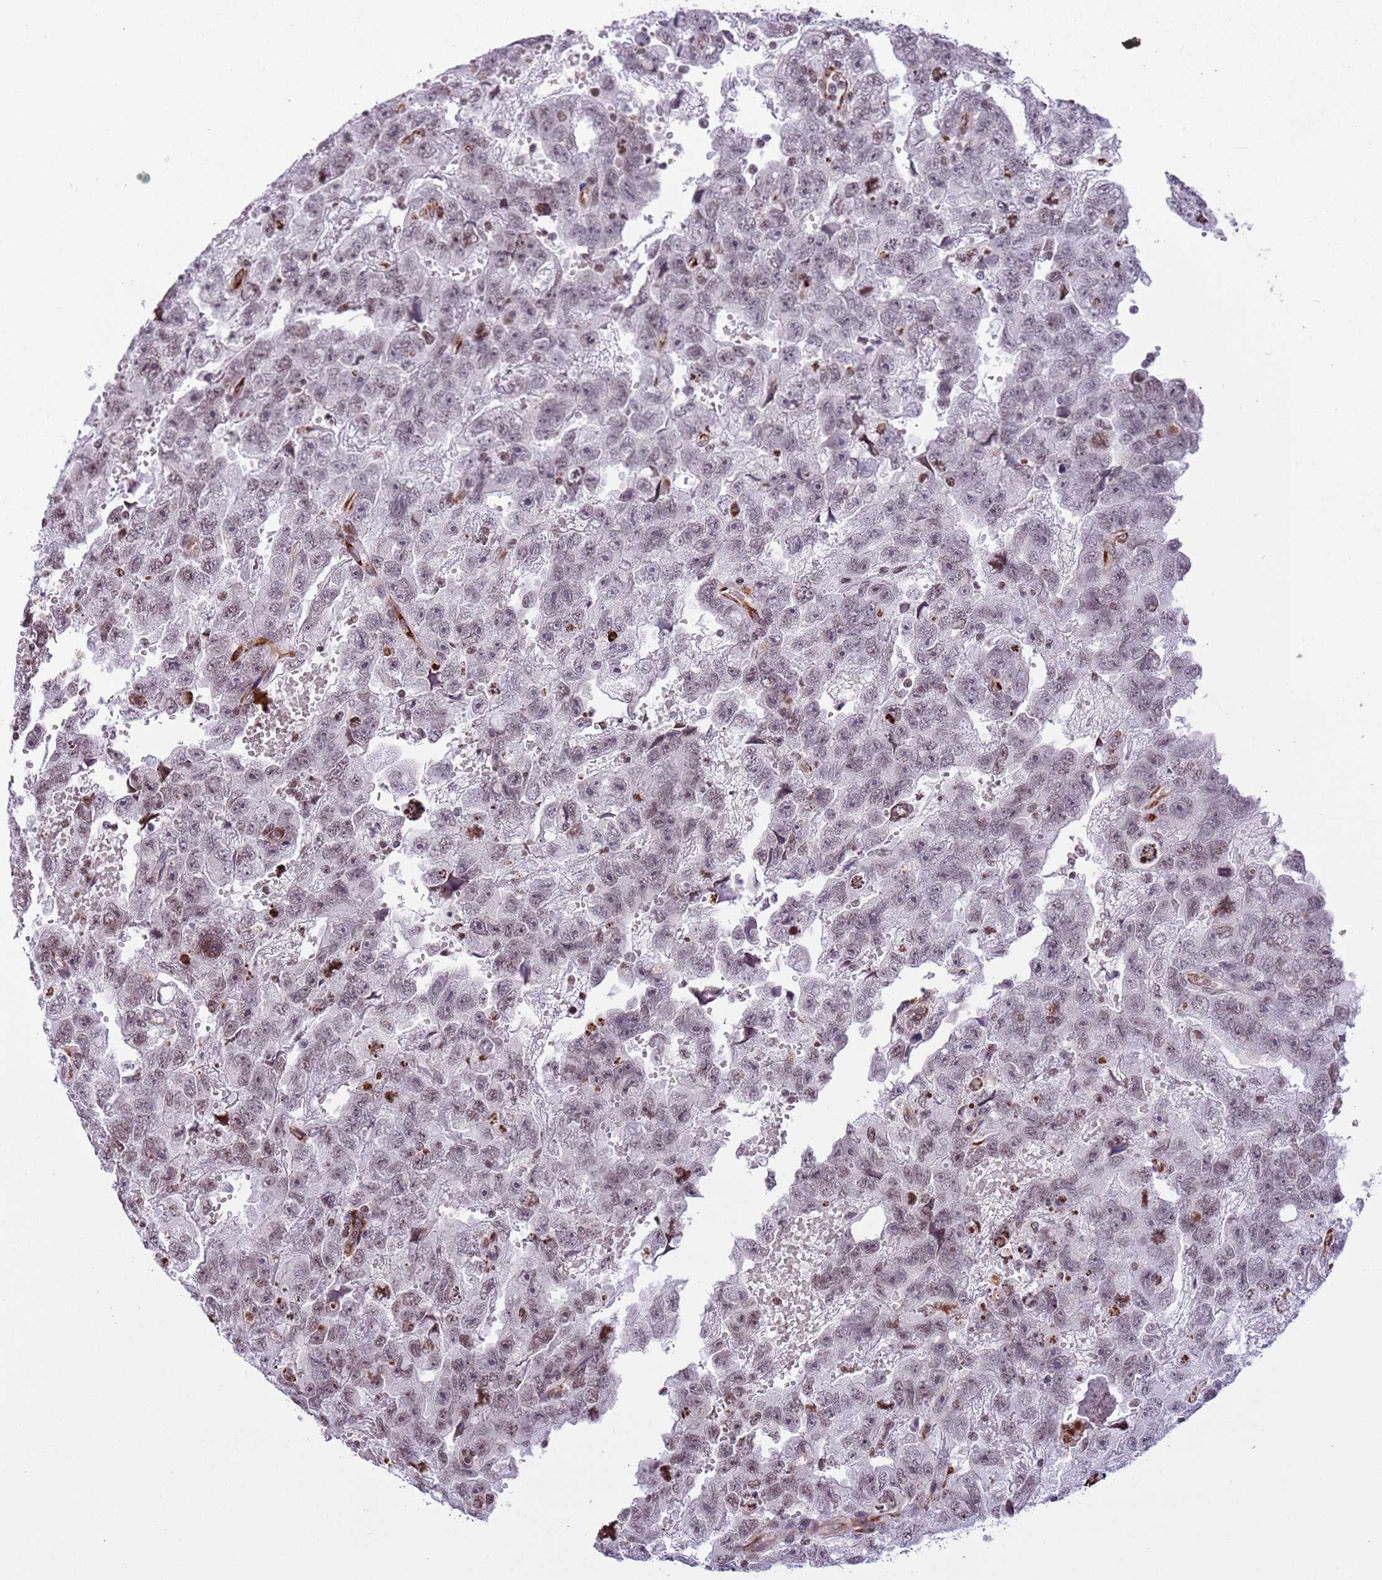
{"staining": {"intensity": "negative", "quantity": "none", "location": "none"}, "tissue": "testis cancer", "cell_type": "Tumor cells", "image_type": "cancer", "snomed": [{"axis": "morphology", "description": "Carcinoma, Embryonal, NOS"}, {"axis": "topography", "description": "Testis"}], "caption": "Protein analysis of testis embryonal carcinoma exhibits no significant expression in tumor cells.", "gene": "NRIP1", "patient": {"sex": "male", "age": 45}}